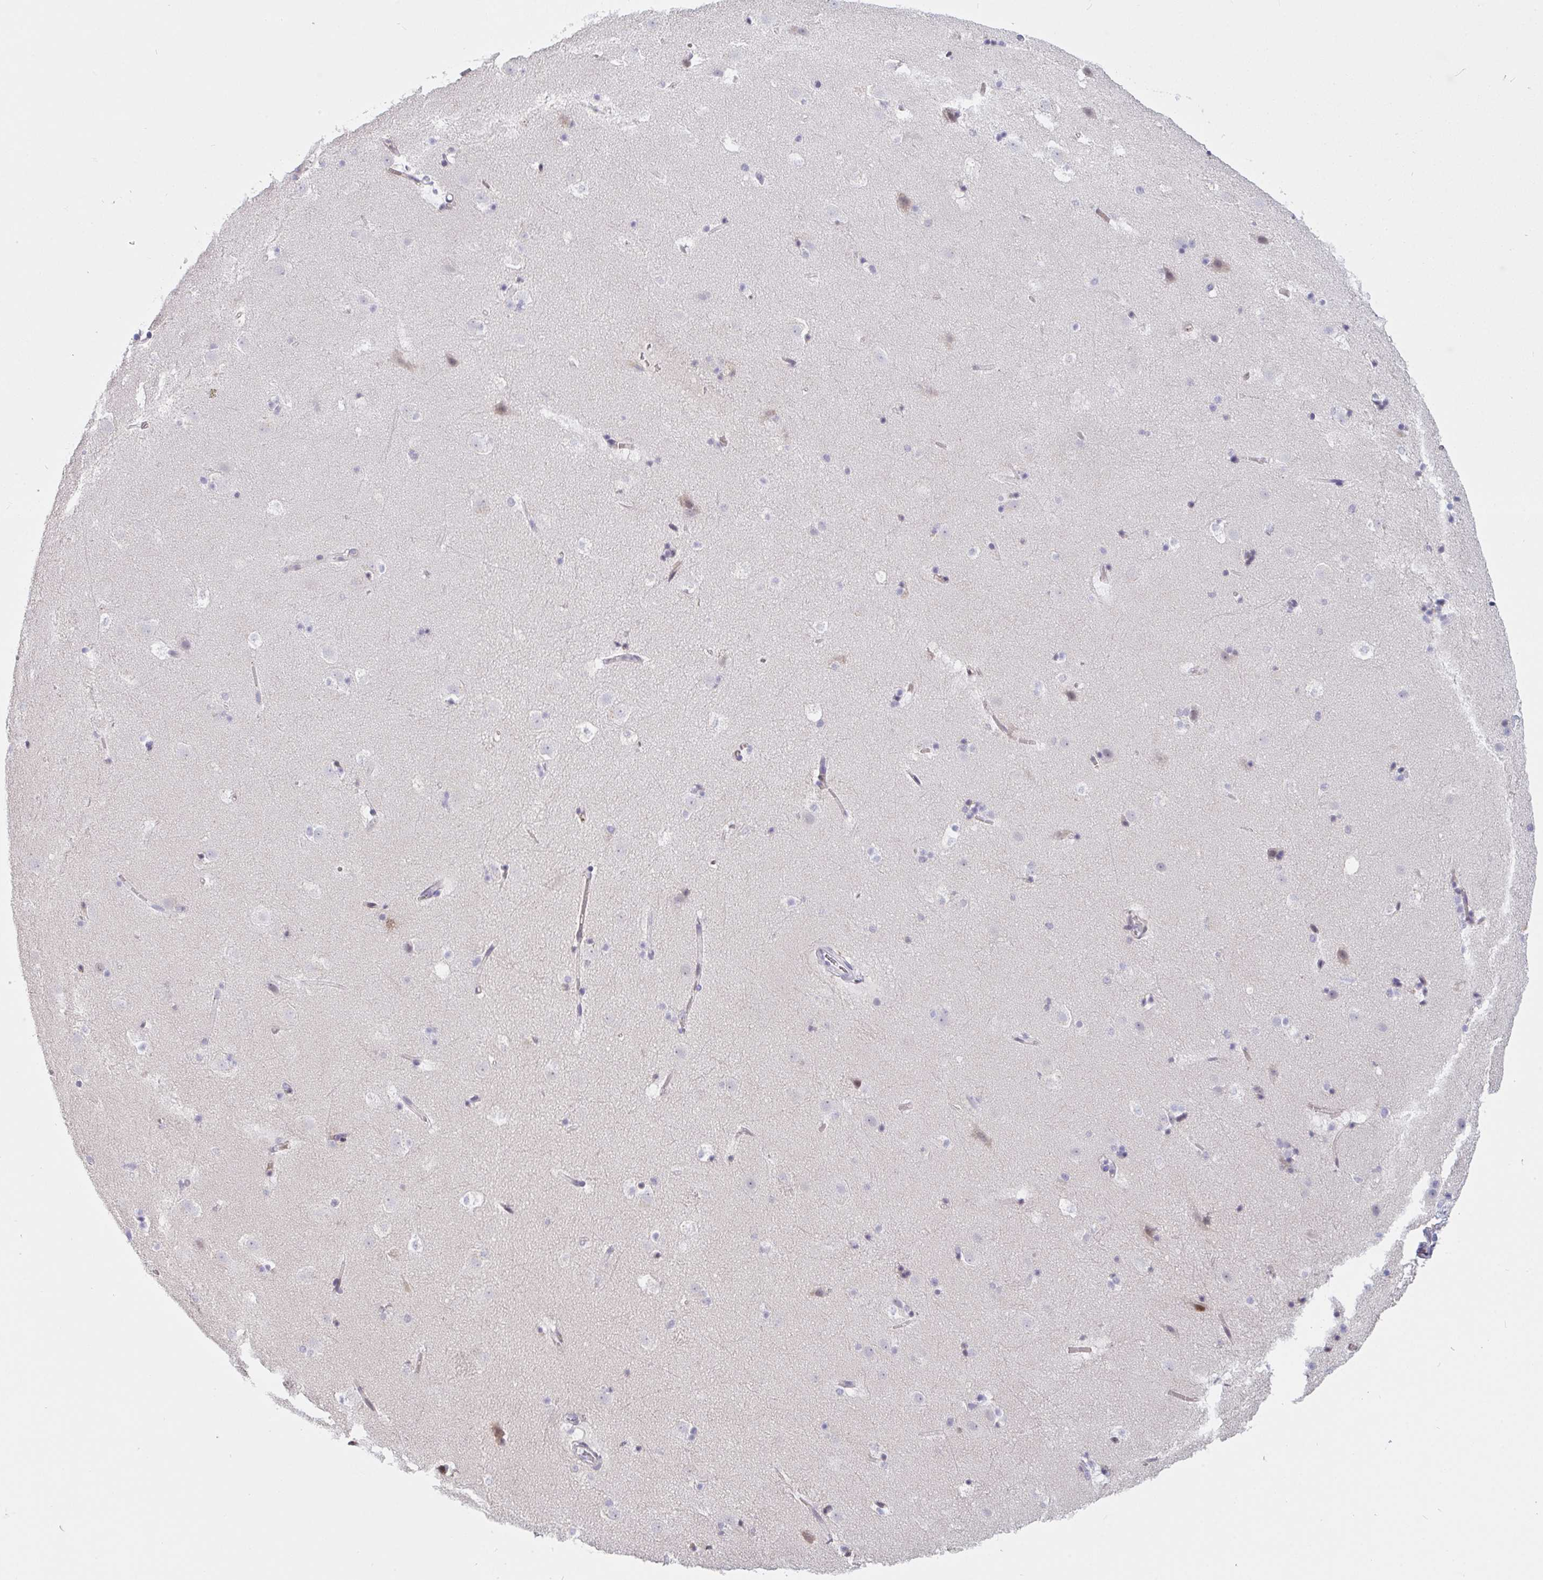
{"staining": {"intensity": "negative", "quantity": "none", "location": "none"}, "tissue": "caudate", "cell_type": "Glial cells", "image_type": "normal", "snomed": [{"axis": "morphology", "description": "Normal tissue, NOS"}, {"axis": "topography", "description": "Lateral ventricle wall"}], "caption": "Photomicrograph shows no protein expression in glial cells of benign caudate. Nuclei are stained in blue.", "gene": "DSCAML1", "patient": {"sex": "male", "age": 37}}